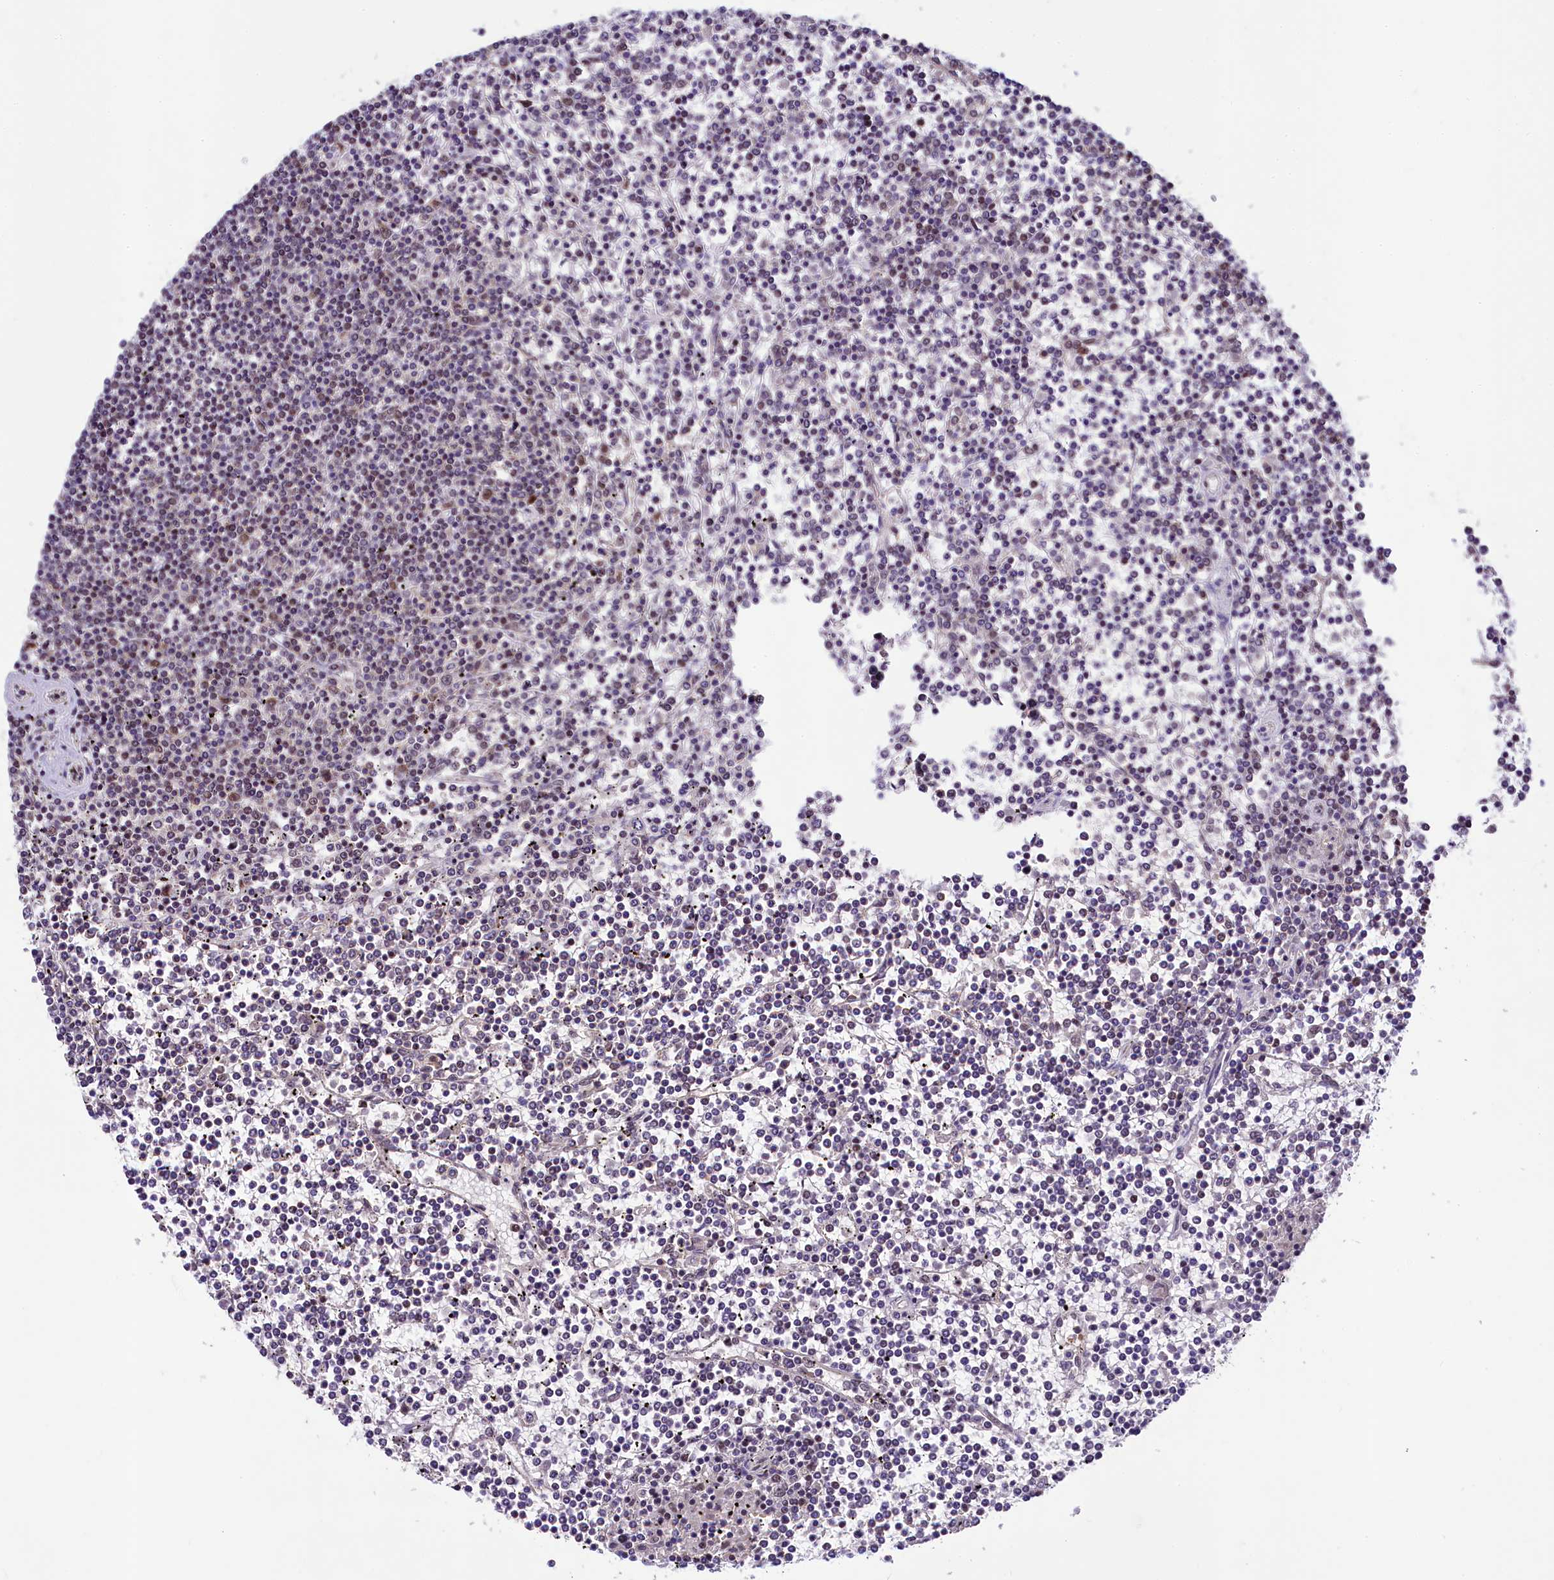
{"staining": {"intensity": "weak", "quantity": "<25%", "location": "nuclear"}, "tissue": "lymphoma", "cell_type": "Tumor cells", "image_type": "cancer", "snomed": [{"axis": "morphology", "description": "Malignant lymphoma, non-Hodgkin's type, Low grade"}, {"axis": "topography", "description": "Spleen"}], "caption": "The micrograph displays no staining of tumor cells in lymphoma. (DAB IHC visualized using brightfield microscopy, high magnification).", "gene": "PAF1", "patient": {"sex": "female", "age": 19}}